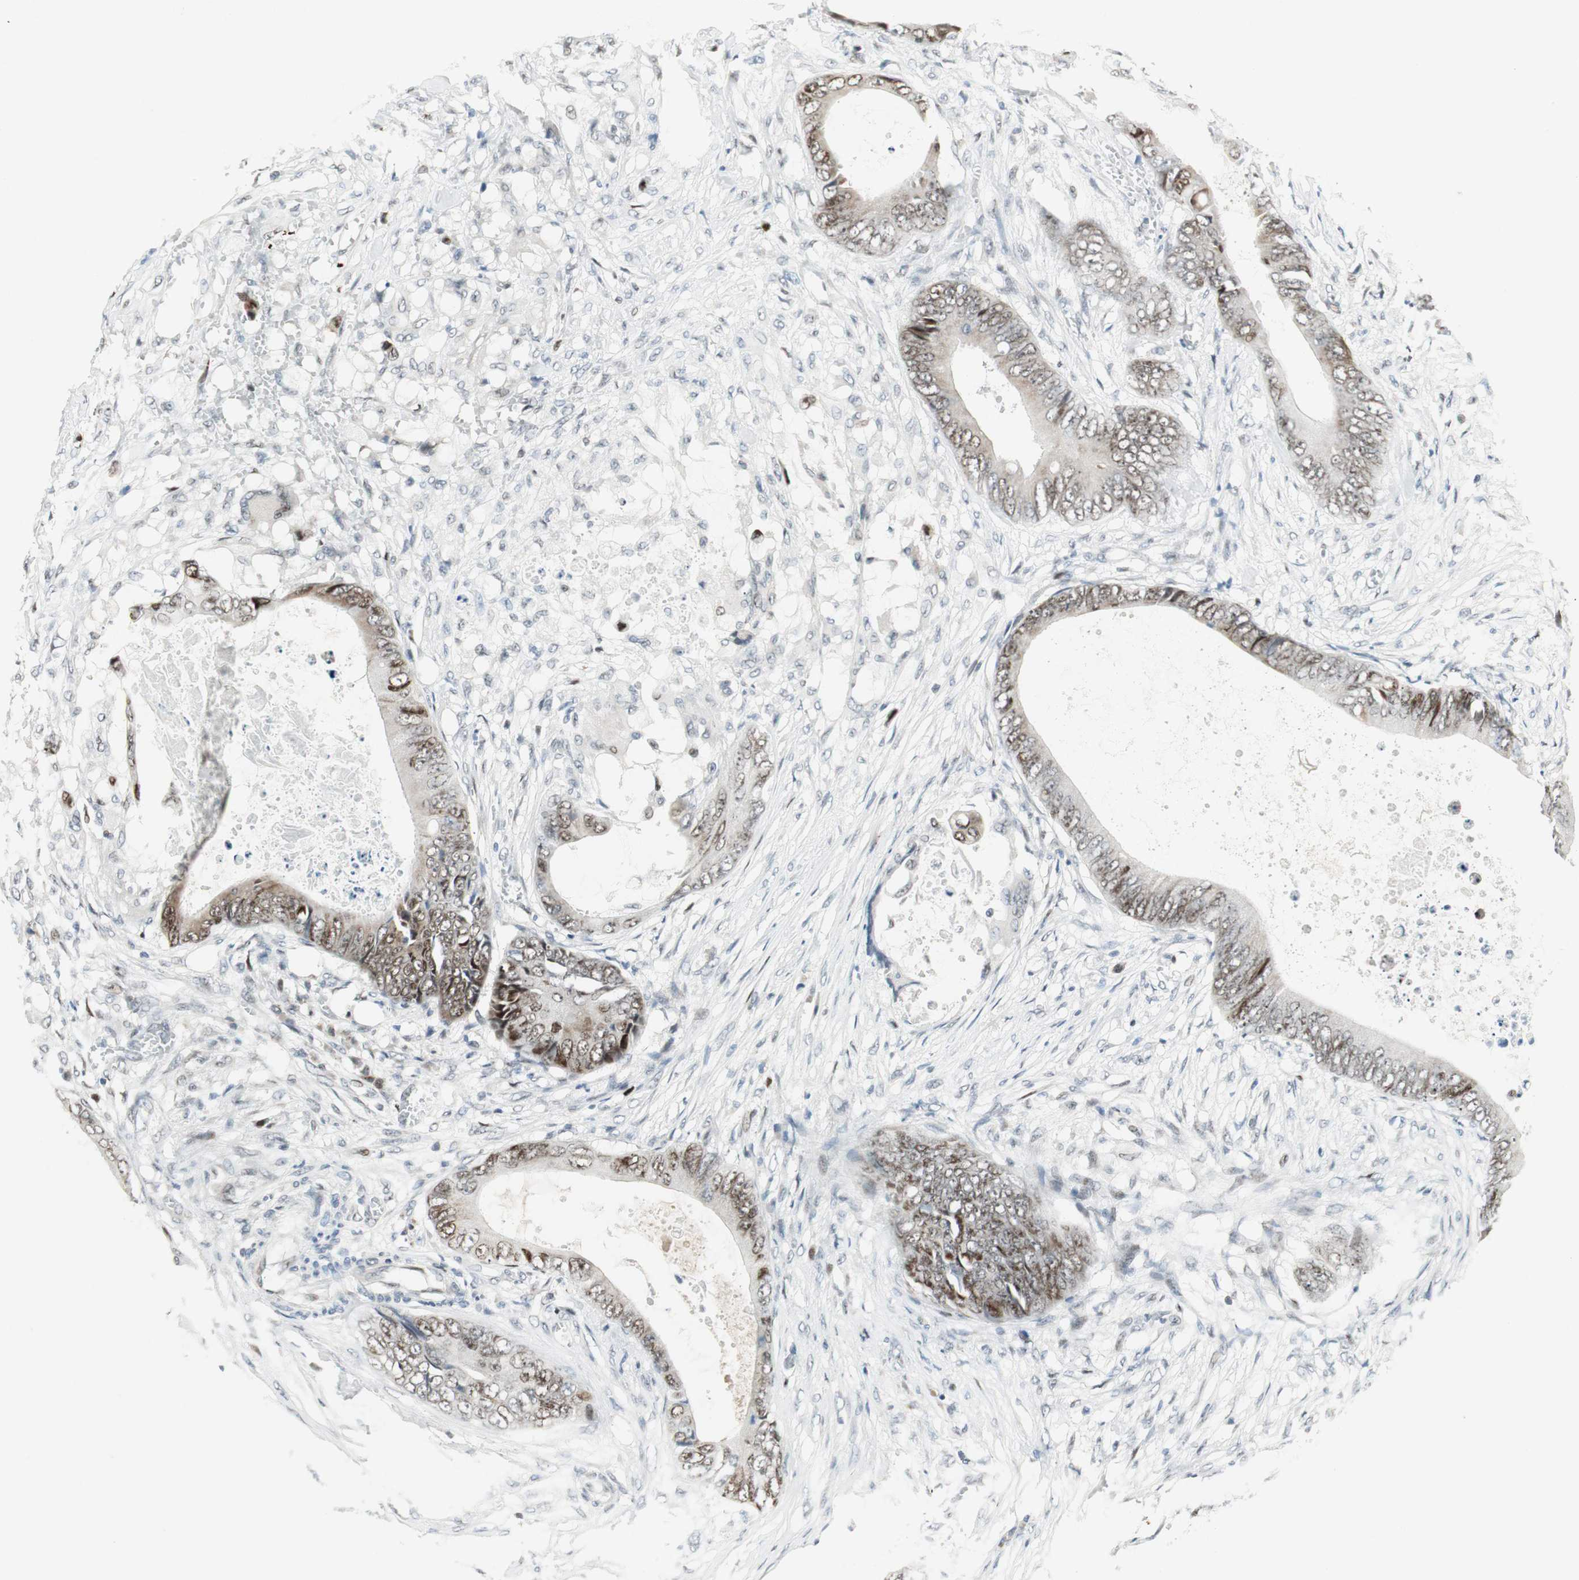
{"staining": {"intensity": "moderate", "quantity": "25%-75%", "location": "nuclear"}, "tissue": "colorectal cancer", "cell_type": "Tumor cells", "image_type": "cancer", "snomed": [{"axis": "morphology", "description": "Normal tissue, NOS"}, {"axis": "morphology", "description": "Adenocarcinoma, NOS"}, {"axis": "topography", "description": "Rectum"}, {"axis": "topography", "description": "Peripheral nerve tissue"}], "caption": "Protein analysis of colorectal cancer tissue shows moderate nuclear positivity in about 25%-75% of tumor cells.", "gene": "AJUBA", "patient": {"sex": "female", "age": 77}}